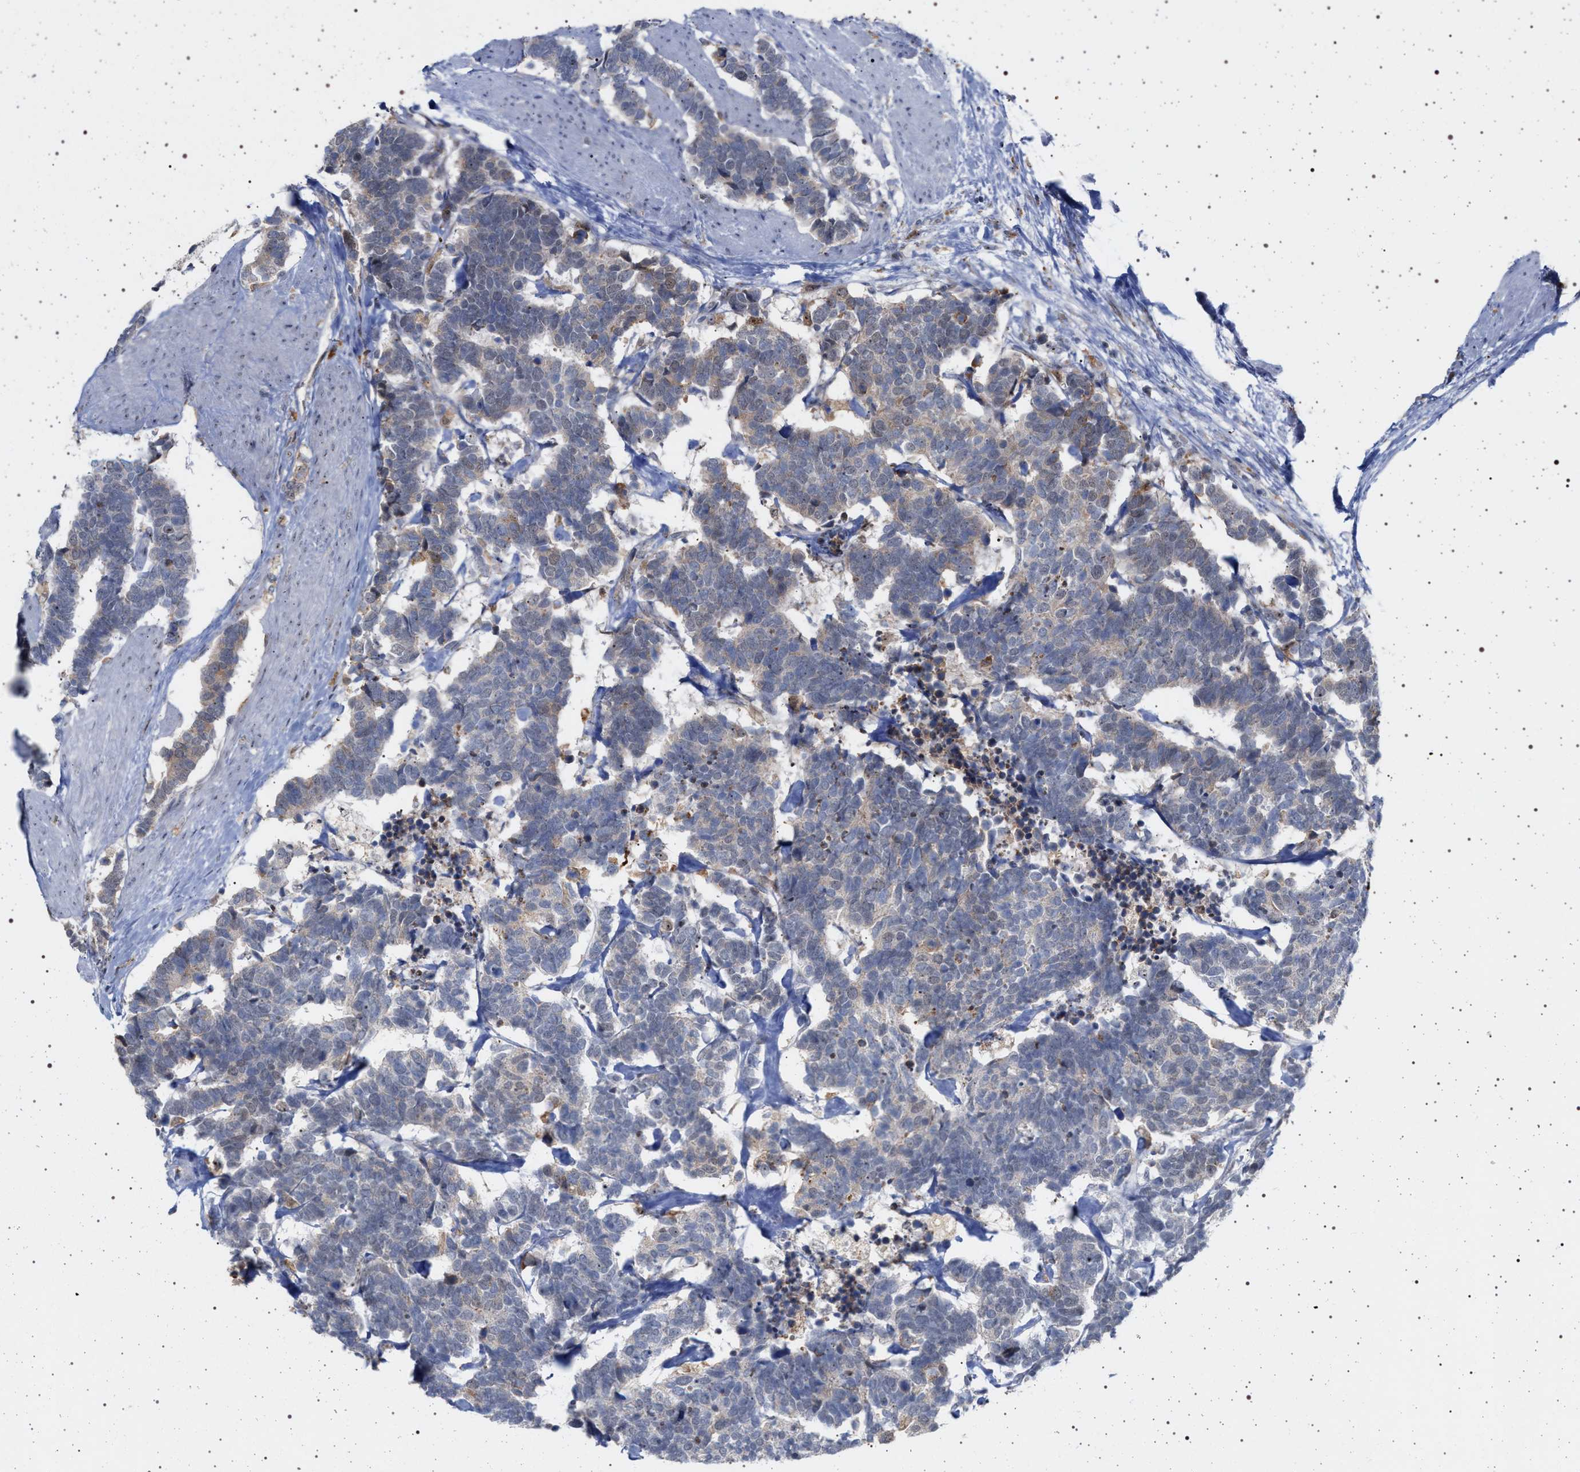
{"staining": {"intensity": "weak", "quantity": "<25%", "location": "cytoplasmic/membranous"}, "tissue": "carcinoid", "cell_type": "Tumor cells", "image_type": "cancer", "snomed": [{"axis": "morphology", "description": "Carcinoma, NOS"}, {"axis": "morphology", "description": "Carcinoid, malignant, NOS"}, {"axis": "topography", "description": "Urinary bladder"}], "caption": "A micrograph of carcinoid stained for a protein reveals no brown staining in tumor cells.", "gene": "ELAC2", "patient": {"sex": "male", "age": 57}}